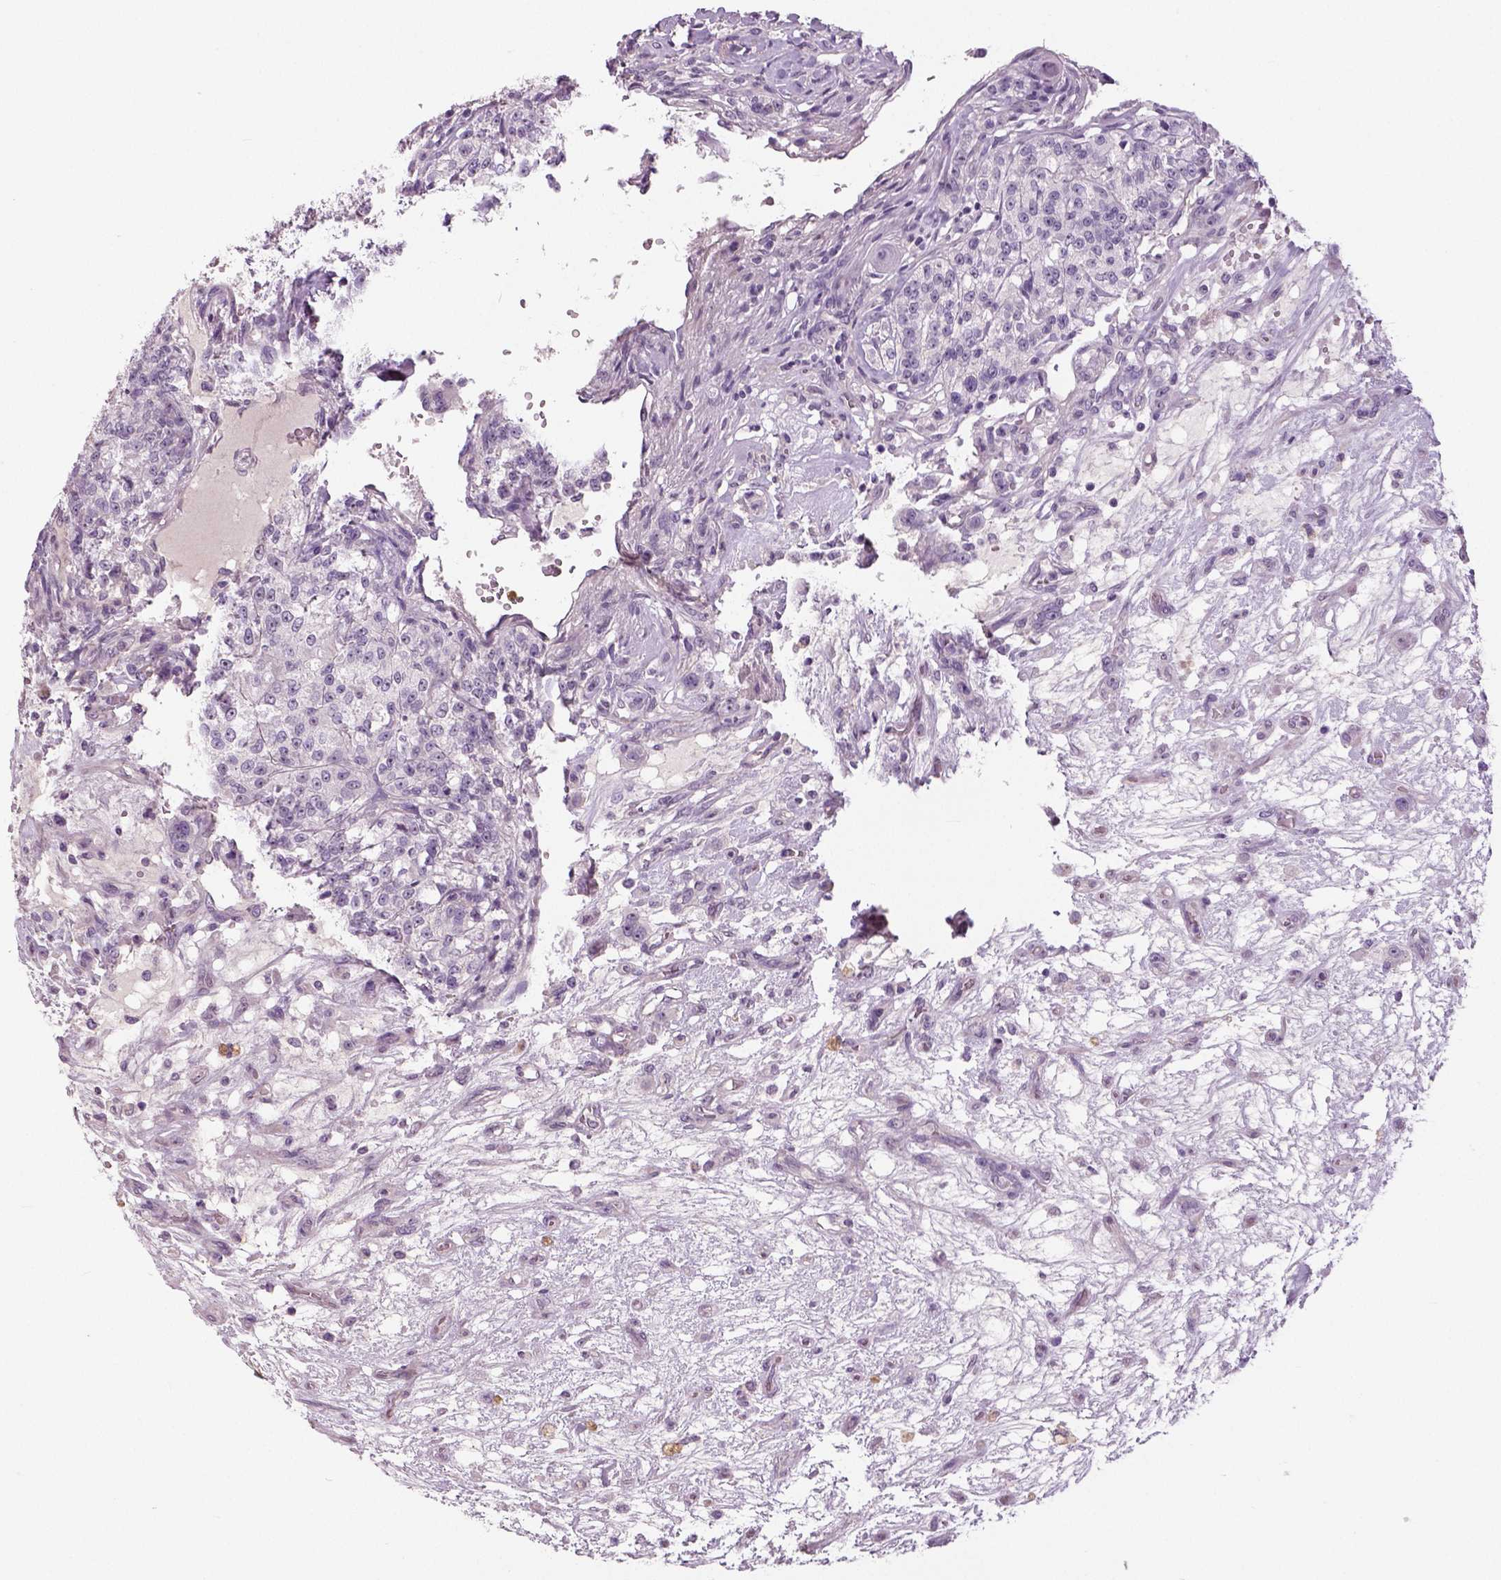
{"staining": {"intensity": "negative", "quantity": "none", "location": "none"}, "tissue": "renal cancer", "cell_type": "Tumor cells", "image_type": "cancer", "snomed": [{"axis": "morphology", "description": "Adenocarcinoma, NOS"}, {"axis": "topography", "description": "Kidney"}], "caption": "Photomicrograph shows no protein staining in tumor cells of renal adenocarcinoma tissue. (Brightfield microscopy of DAB (3,3'-diaminobenzidine) immunohistochemistry (IHC) at high magnification).", "gene": "NECAB1", "patient": {"sex": "female", "age": 63}}